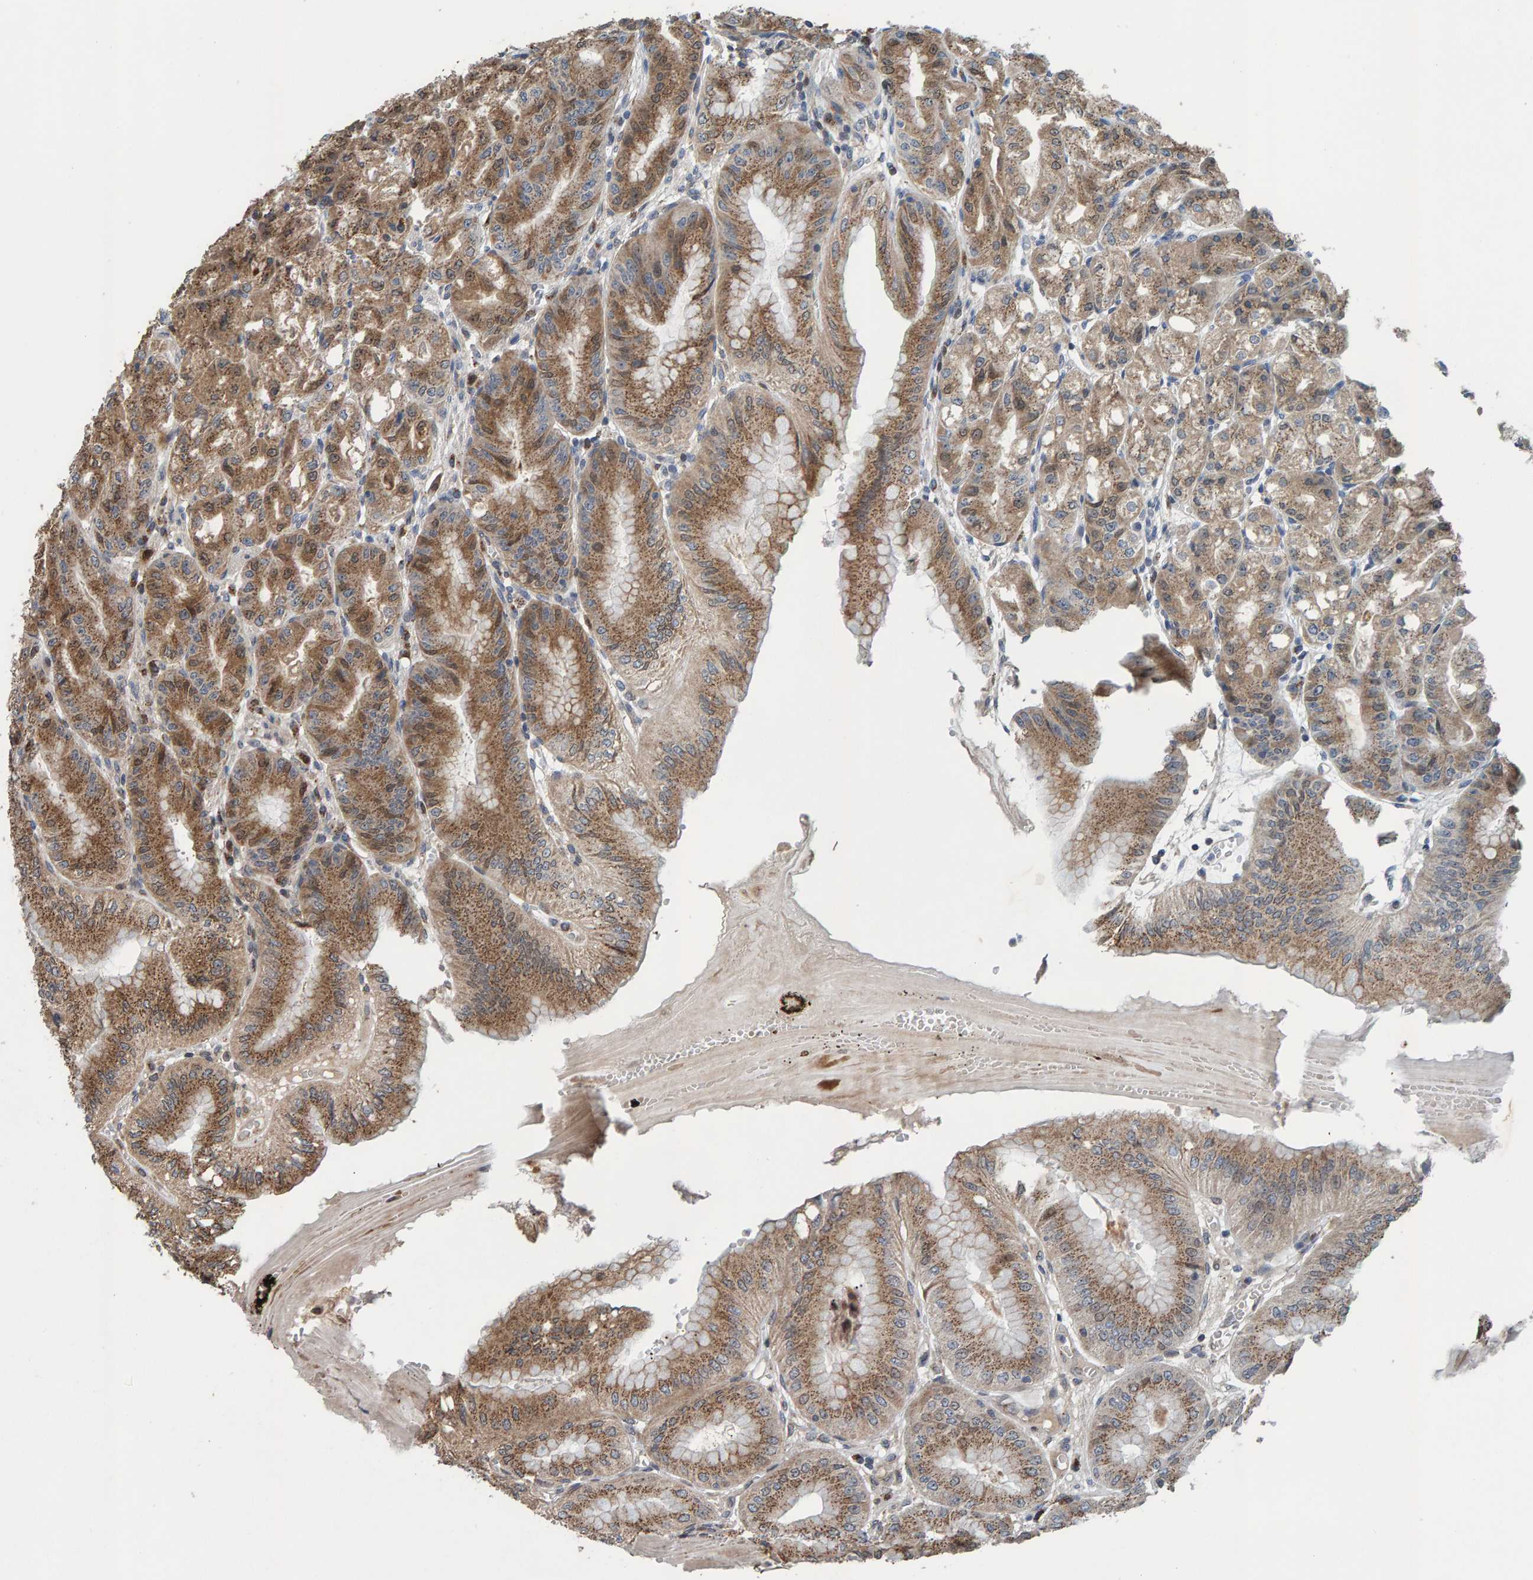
{"staining": {"intensity": "moderate", "quantity": "25%-75%", "location": "cytoplasmic/membranous"}, "tissue": "stomach", "cell_type": "Glandular cells", "image_type": "normal", "snomed": [{"axis": "morphology", "description": "Normal tissue, NOS"}, {"axis": "topography", "description": "Stomach, lower"}], "caption": "Unremarkable stomach reveals moderate cytoplasmic/membranous expression in about 25%-75% of glandular cells, visualized by immunohistochemistry. The protein of interest is shown in brown color, while the nuclei are stained blue.", "gene": "CCDC25", "patient": {"sex": "male", "age": 71}}